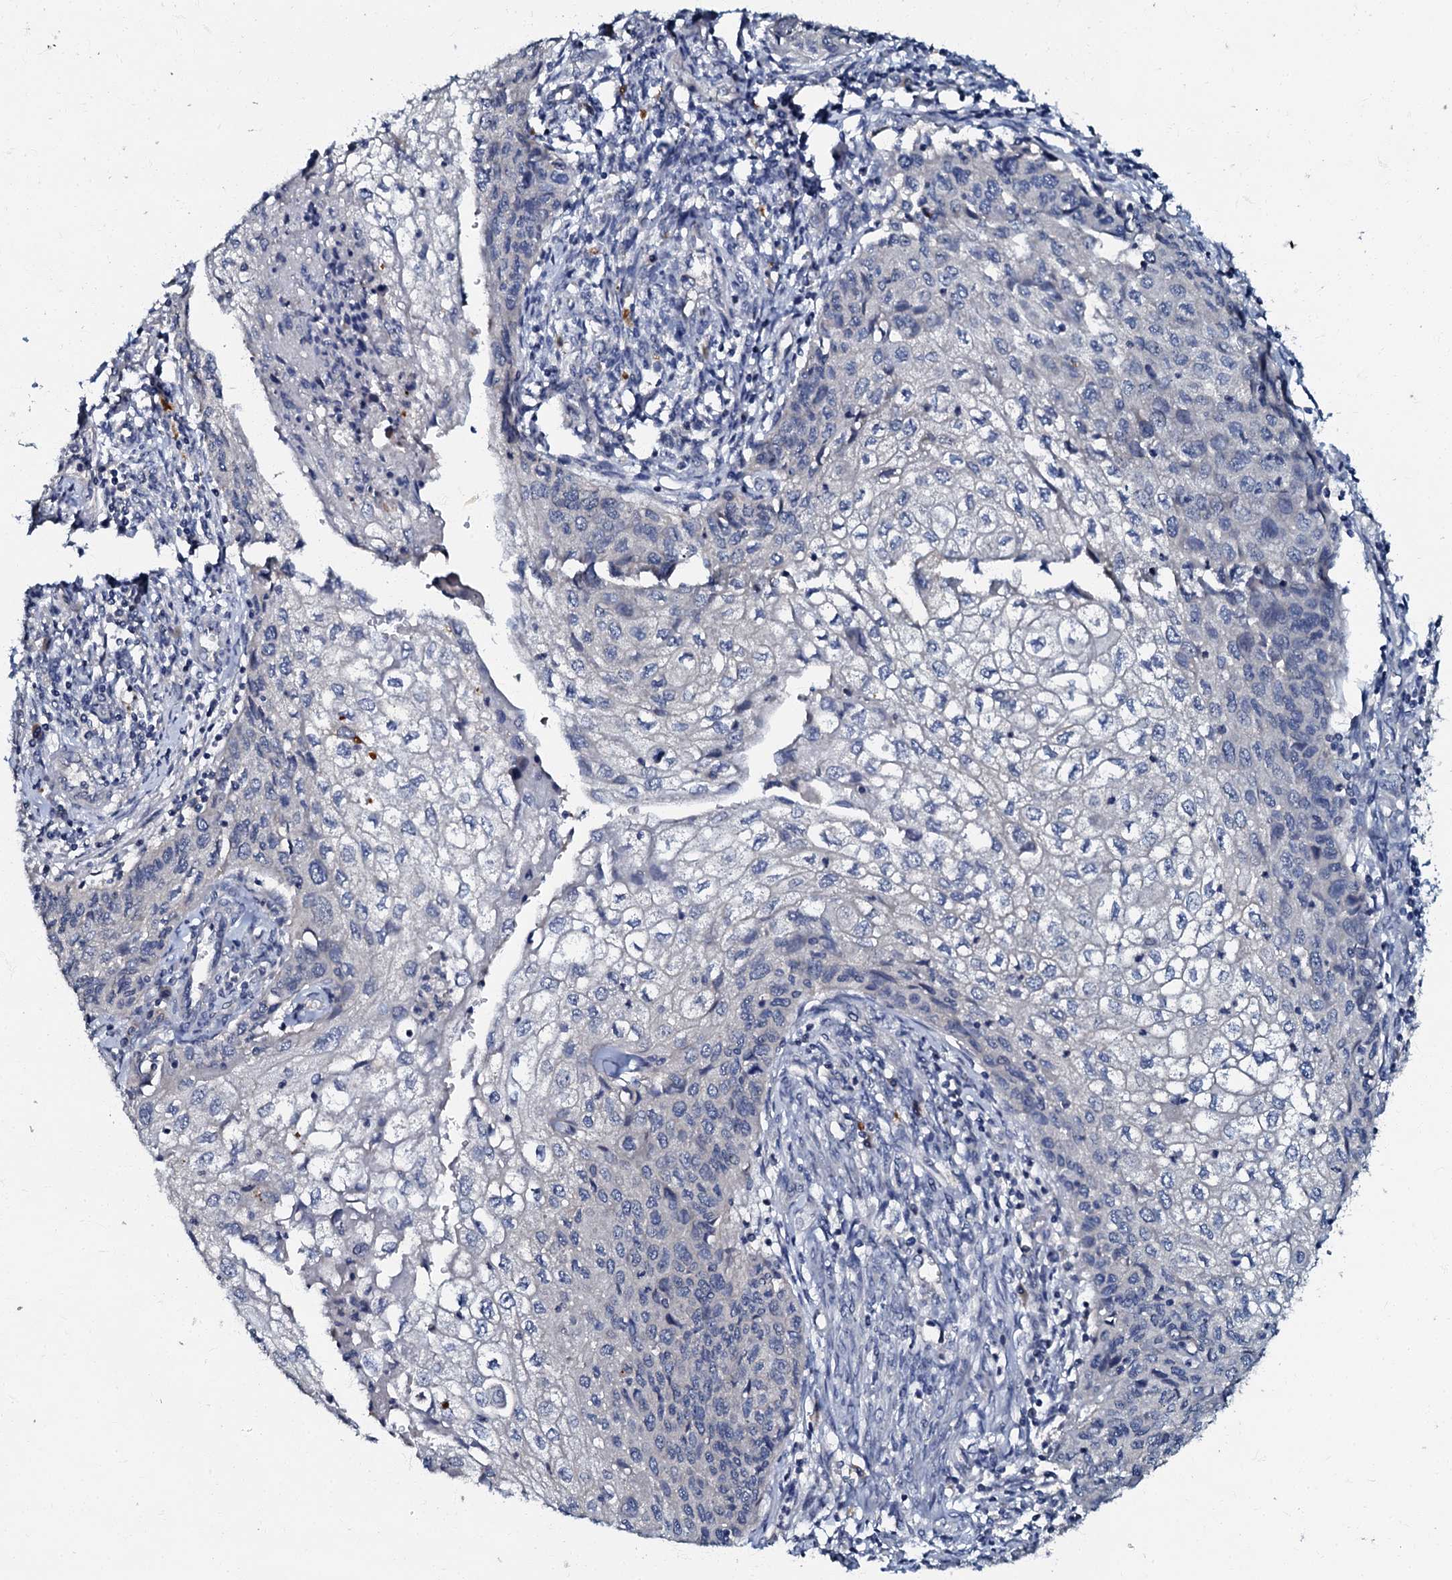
{"staining": {"intensity": "negative", "quantity": "none", "location": "none"}, "tissue": "cervical cancer", "cell_type": "Tumor cells", "image_type": "cancer", "snomed": [{"axis": "morphology", "description": "Squamous cell carcinoma, NOS"}, {"axis": "topography", "description": "Cervix"}], "caption": "Human cervical cancer stained for a protein using immunohistochemistry reveals no staining in tumor cells.", "gene": "OLAH", "patient": {"sex": "female", "age": 67}}